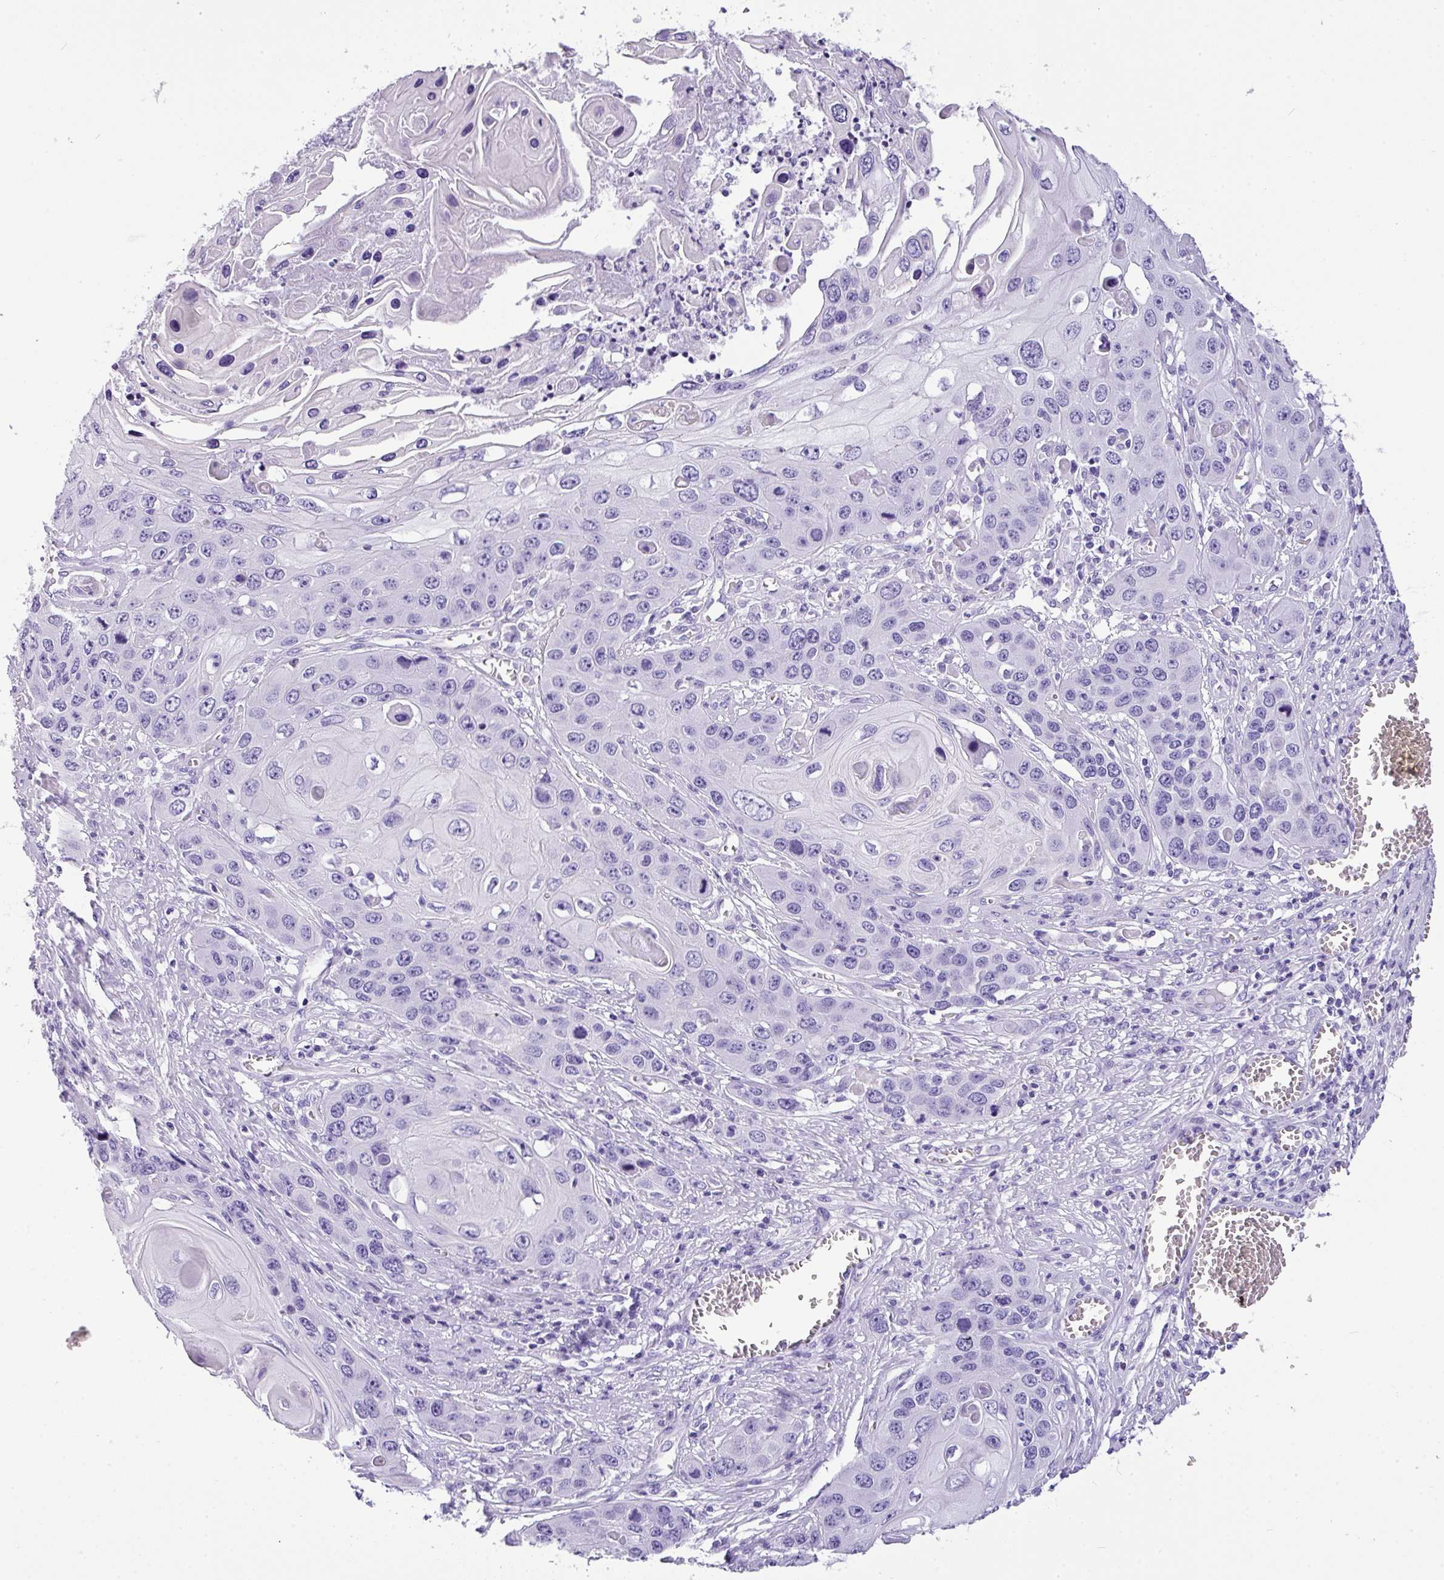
{"staining": {"intensity": "negative", "quantity": "none", "location": "none"}, "tissue": "skin cancer", "cell_type": "Tumor cells", "image_type": "cancer", "snomed": [{"axis": "morphology", "description": "Squamous cell carcinoma, NOS"}, {"axis": "topography", "description": "Skin"}], "caption": "An image of human skin cancer (squamous cell carcinoma) is negative for staining in tumor cells. Brightfield microscopy of immunohistochemistry (IHC) stained with DAB (brown) and hematoxylin (blue), captured at high magnification.", "gene": "MUC21", "patient": {"sex": "male", "age": 55}}